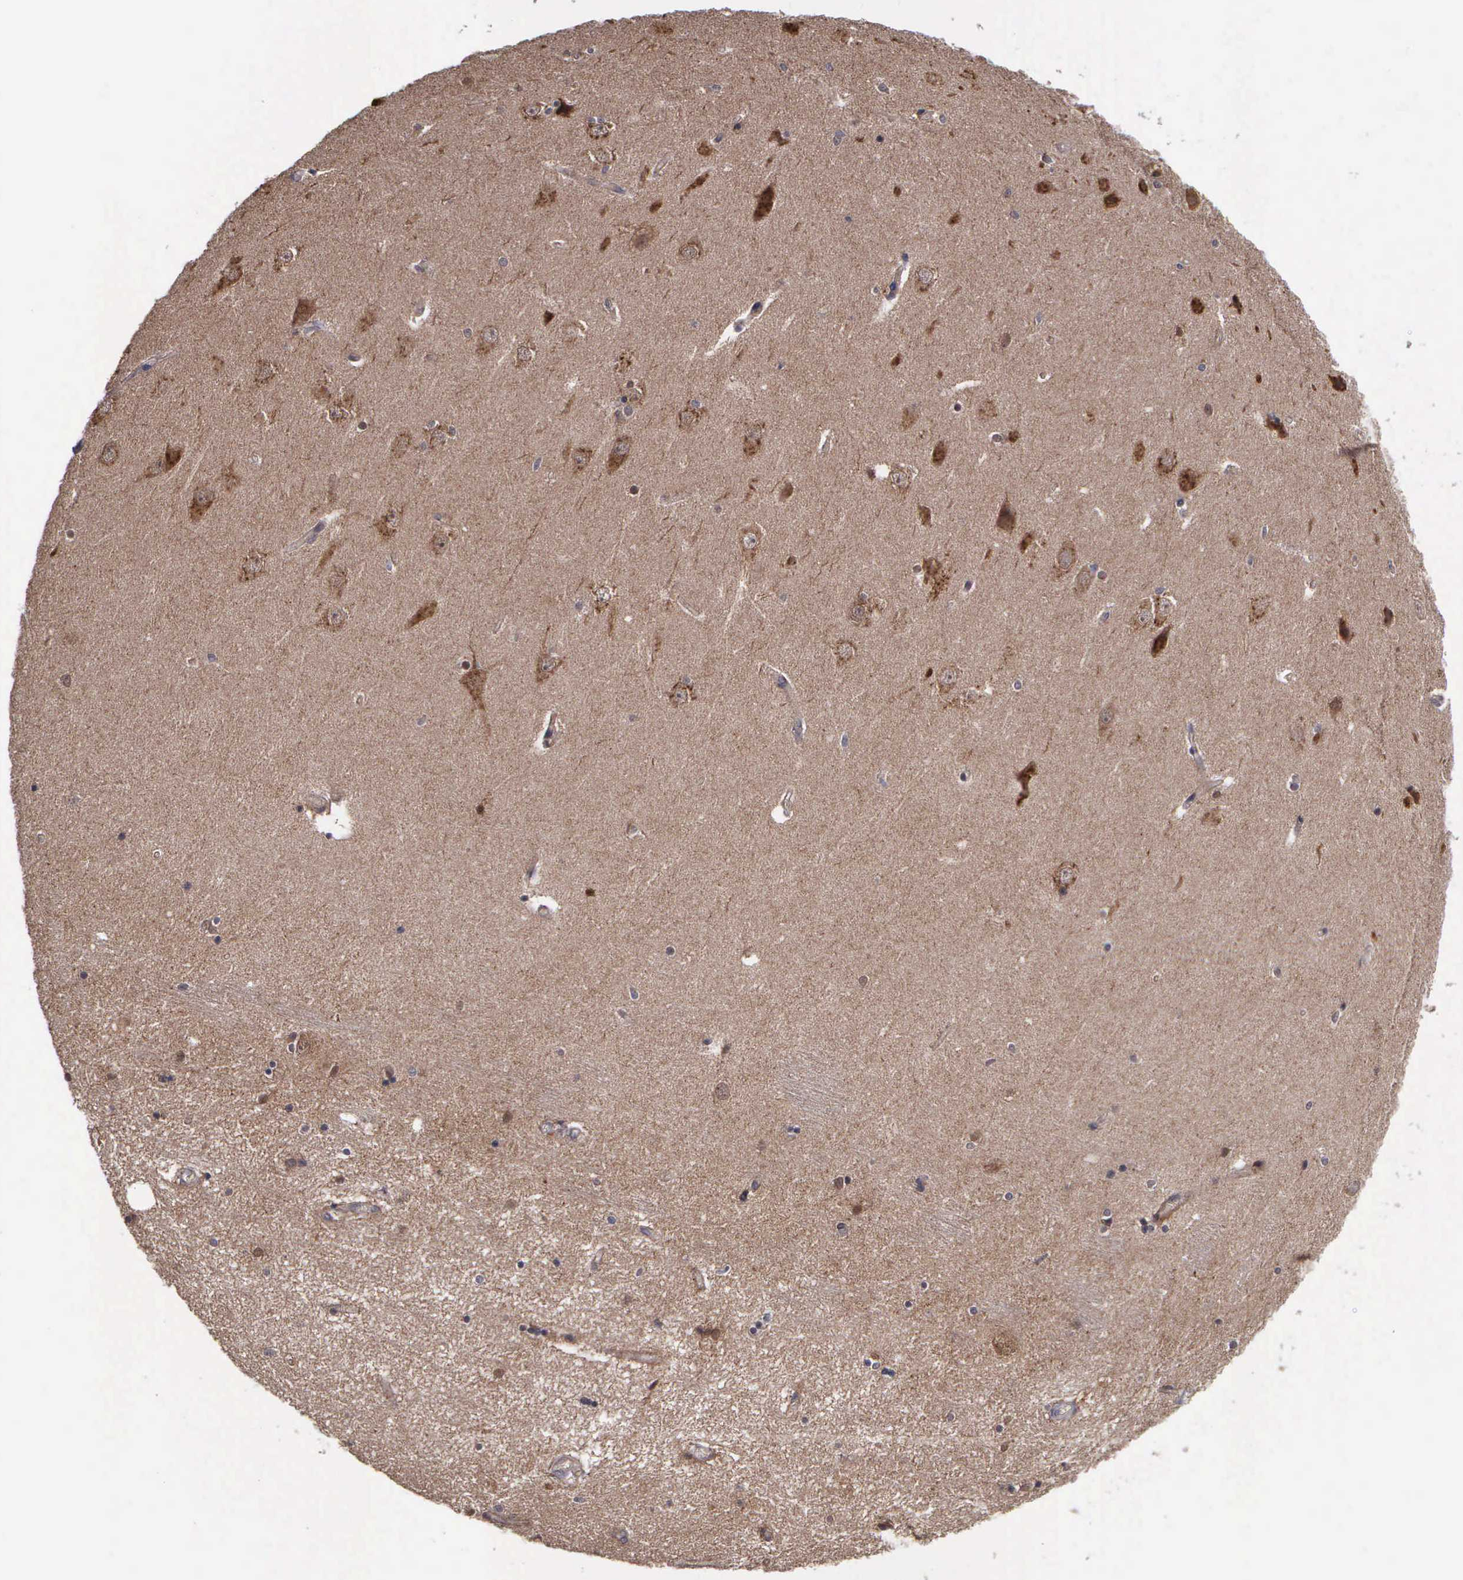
{"staining": {"intensity": "moderate", "quantity": ">75%", "location": "cytoplasmic/membranous"}, "tissue": "hippocampus", "cell_type": "Glial cells", "image_type": "normal", "snomed": [{"axis": "morphology", "description": "Normal tissue, NOS"}, {"axis": "topography", "description": "Hippocampus"}], "caption": "An IHC micrograph of unremarkable tissue is shown. Protein staining in brown shows moderate cytoplasmic/membranous positivity in hippocampus within glial cells.", "gene": "MAP3K9", "patient": {"sex": "female", "age": 54}}